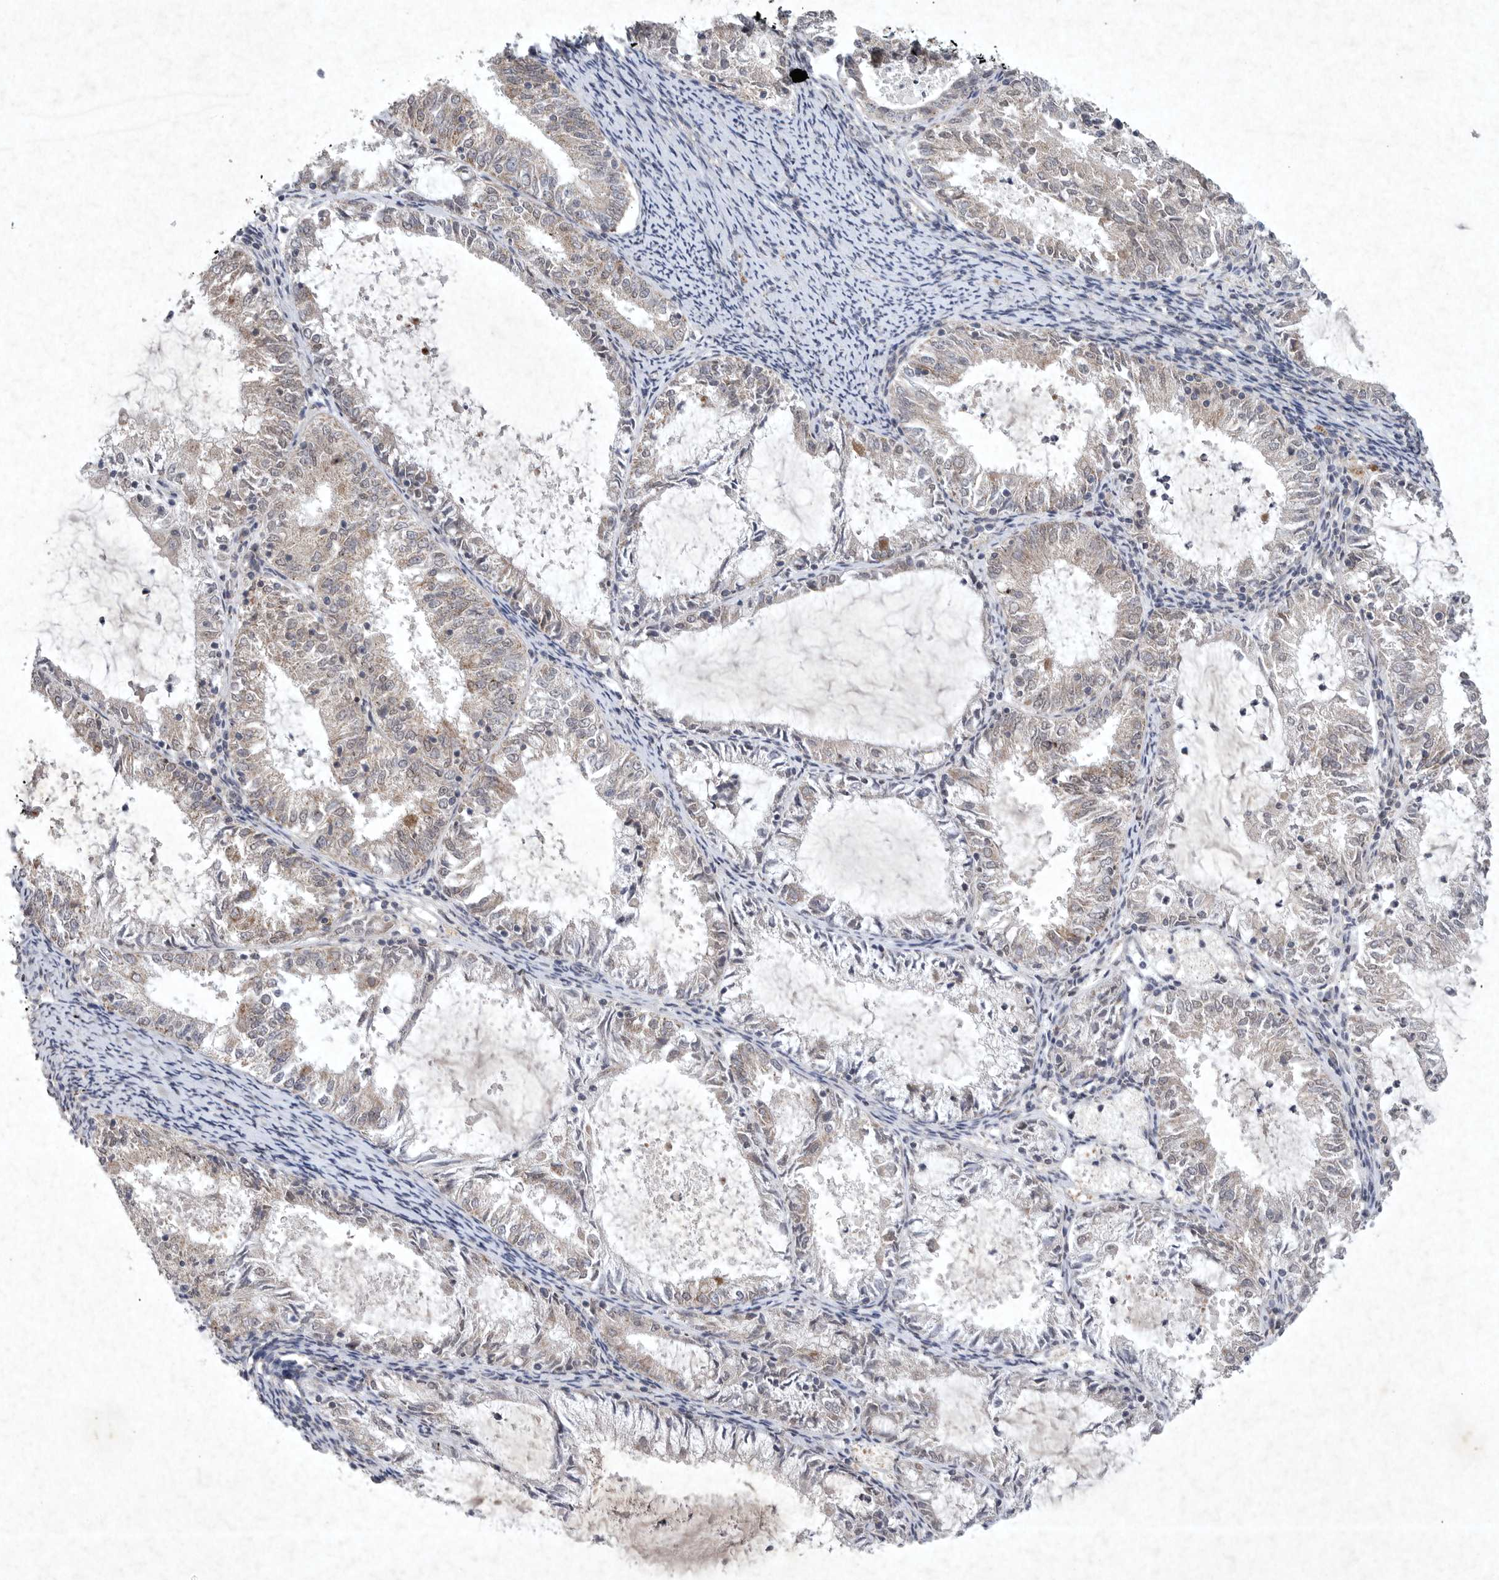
{"staining": {"intensity": "moderate", "quantity": "25%-75%", "location": "cytoplasmic/membranous"}, "tissue": "endometrial cancer", "cell_type": "Tumor cells", "image_type": "cancer", "snomed": [{"axis": "morphology", "description": "Adenocarcinoma, NOS"}, {"axis": "topography", "description": "Endometrium"}], "caption": "Immunohistochemical staining of human endometrial adenocarcinoma shows medium levels of moderate cytoplasmic/membranous positivity in about 25%-75% of tumor cells.", "gene": "DDR1", "patient": {"sex": "female", "age": 57}}